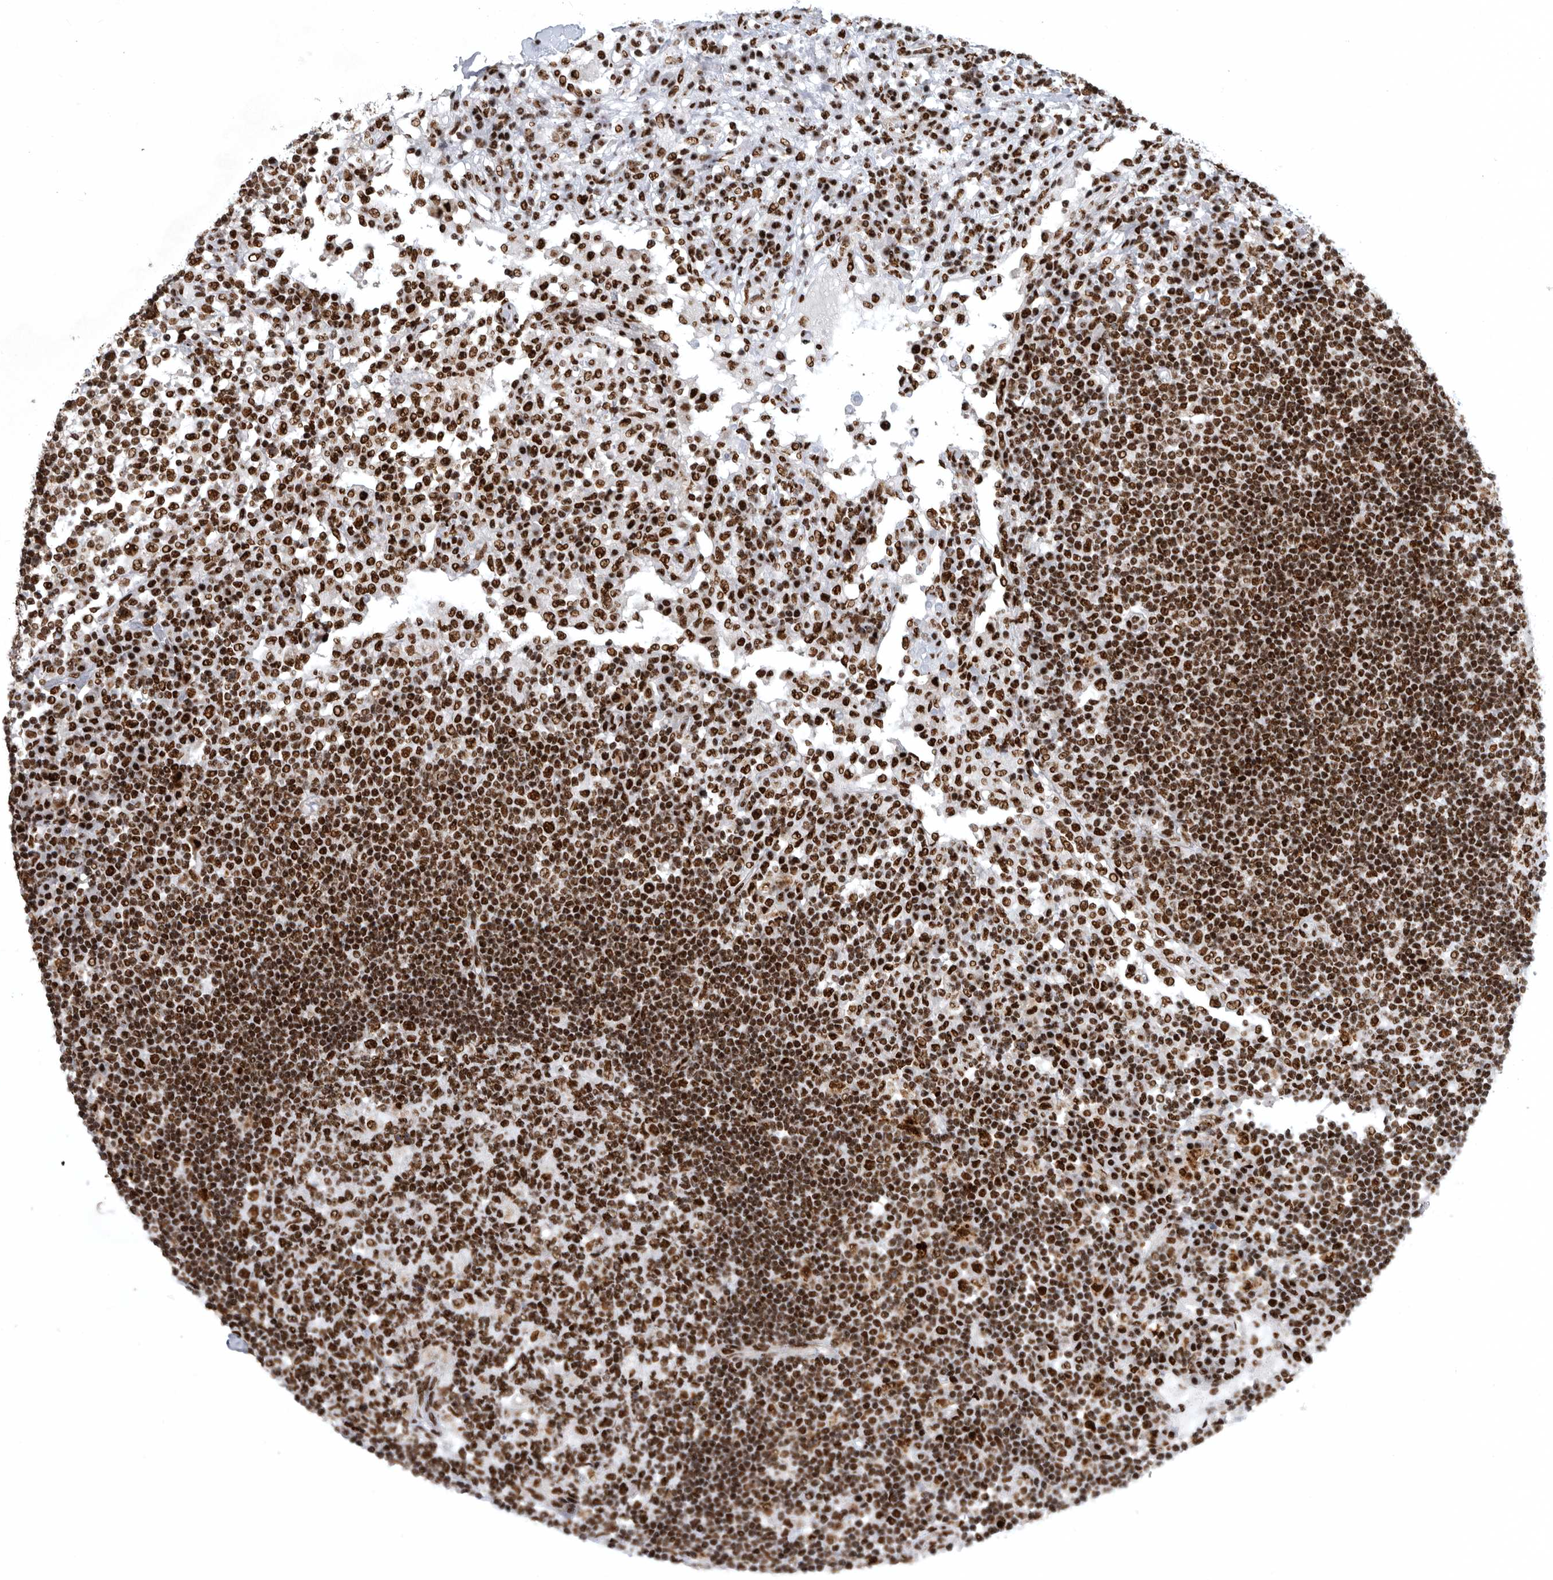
{"staining": {"intensity": "strong", "quantity": ">75%", "location": "nuclear"}, "tissue": "lymph node", "cell_type": "Germinal center cells", "image_type": "normal", "snomed": [{"axis": "morphology", "description": "Normal tissue, NOS"}, {"axis": "topography", "description": "Lymph node"}], "caption": "High-magnification brightfield microscopy of normal lymph node stained with DAB (3,3'-diaminobenzidine) (brown) and counterstained with hematoxylin (blue). germinal center cells exhibit strong nuclear expression is appreciated in approximately>75% of cells. Ihc stains the protein of interest in brown and the nuclei are stained blue.", "gene": "BCLAF1", "patient": {"sex": "female", "age": 53}}